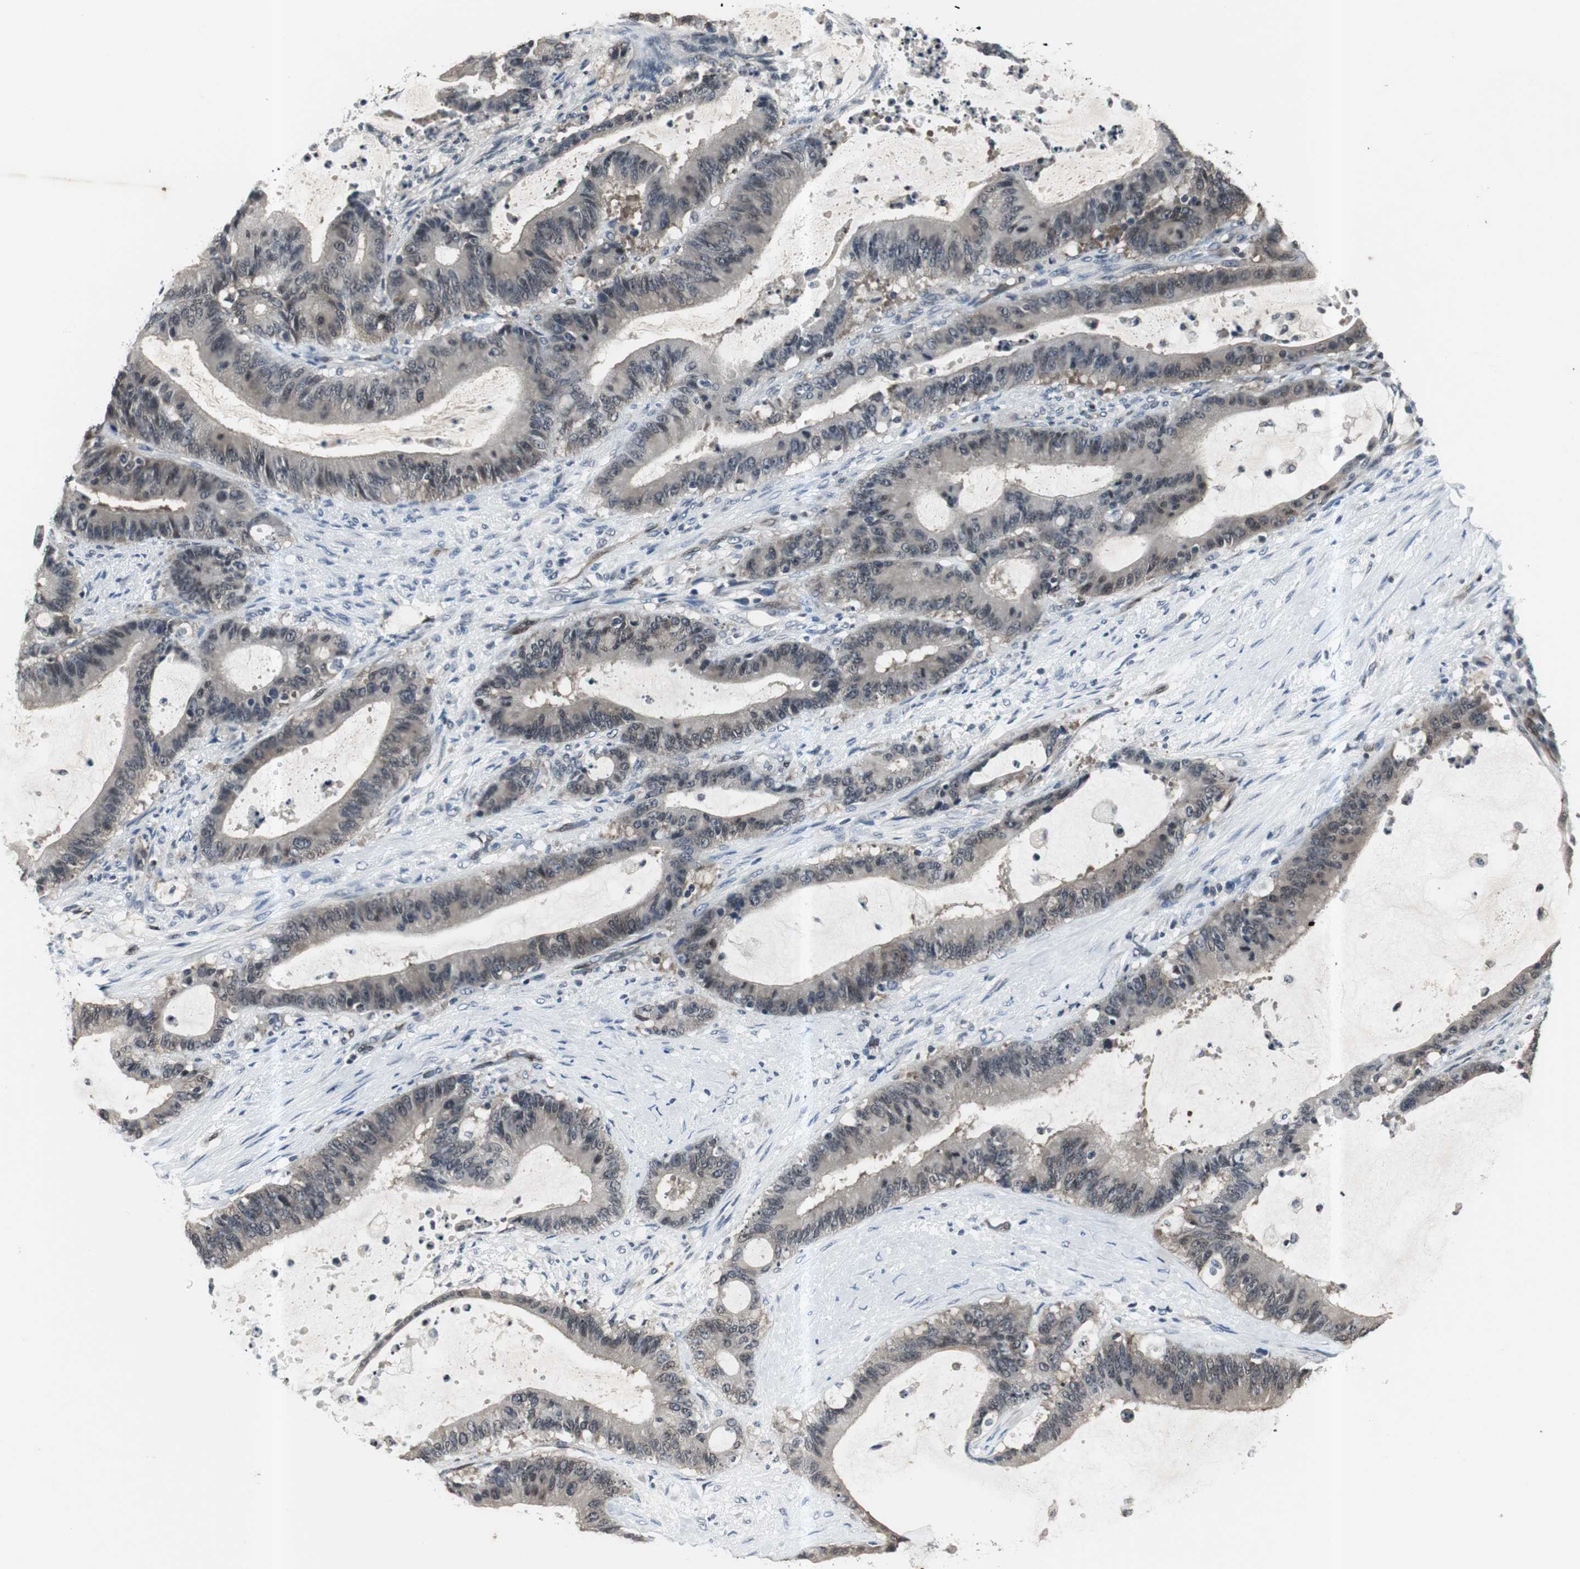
{"staining": {"intensity": "weak", "quantity": ">75%", "location": "cytoplasmic/membranous"}, "tissue": "liver cancer", "cell_type": "Tumor cells", "image_type": "cancer", "snomed": [{"axis": "morphology", "description": "Cholangiocarcinoma"}, {"axis": "topography", "description": "Liver"}], "caption": "Human liver cholangiocarcinoma stained with a brown dye reveals weak cytoplasmic/membranous positive expression in approximately >75% of tumor cells.", "gene": "SMAD1", "patient": {"sex": "female", "age": 73}}